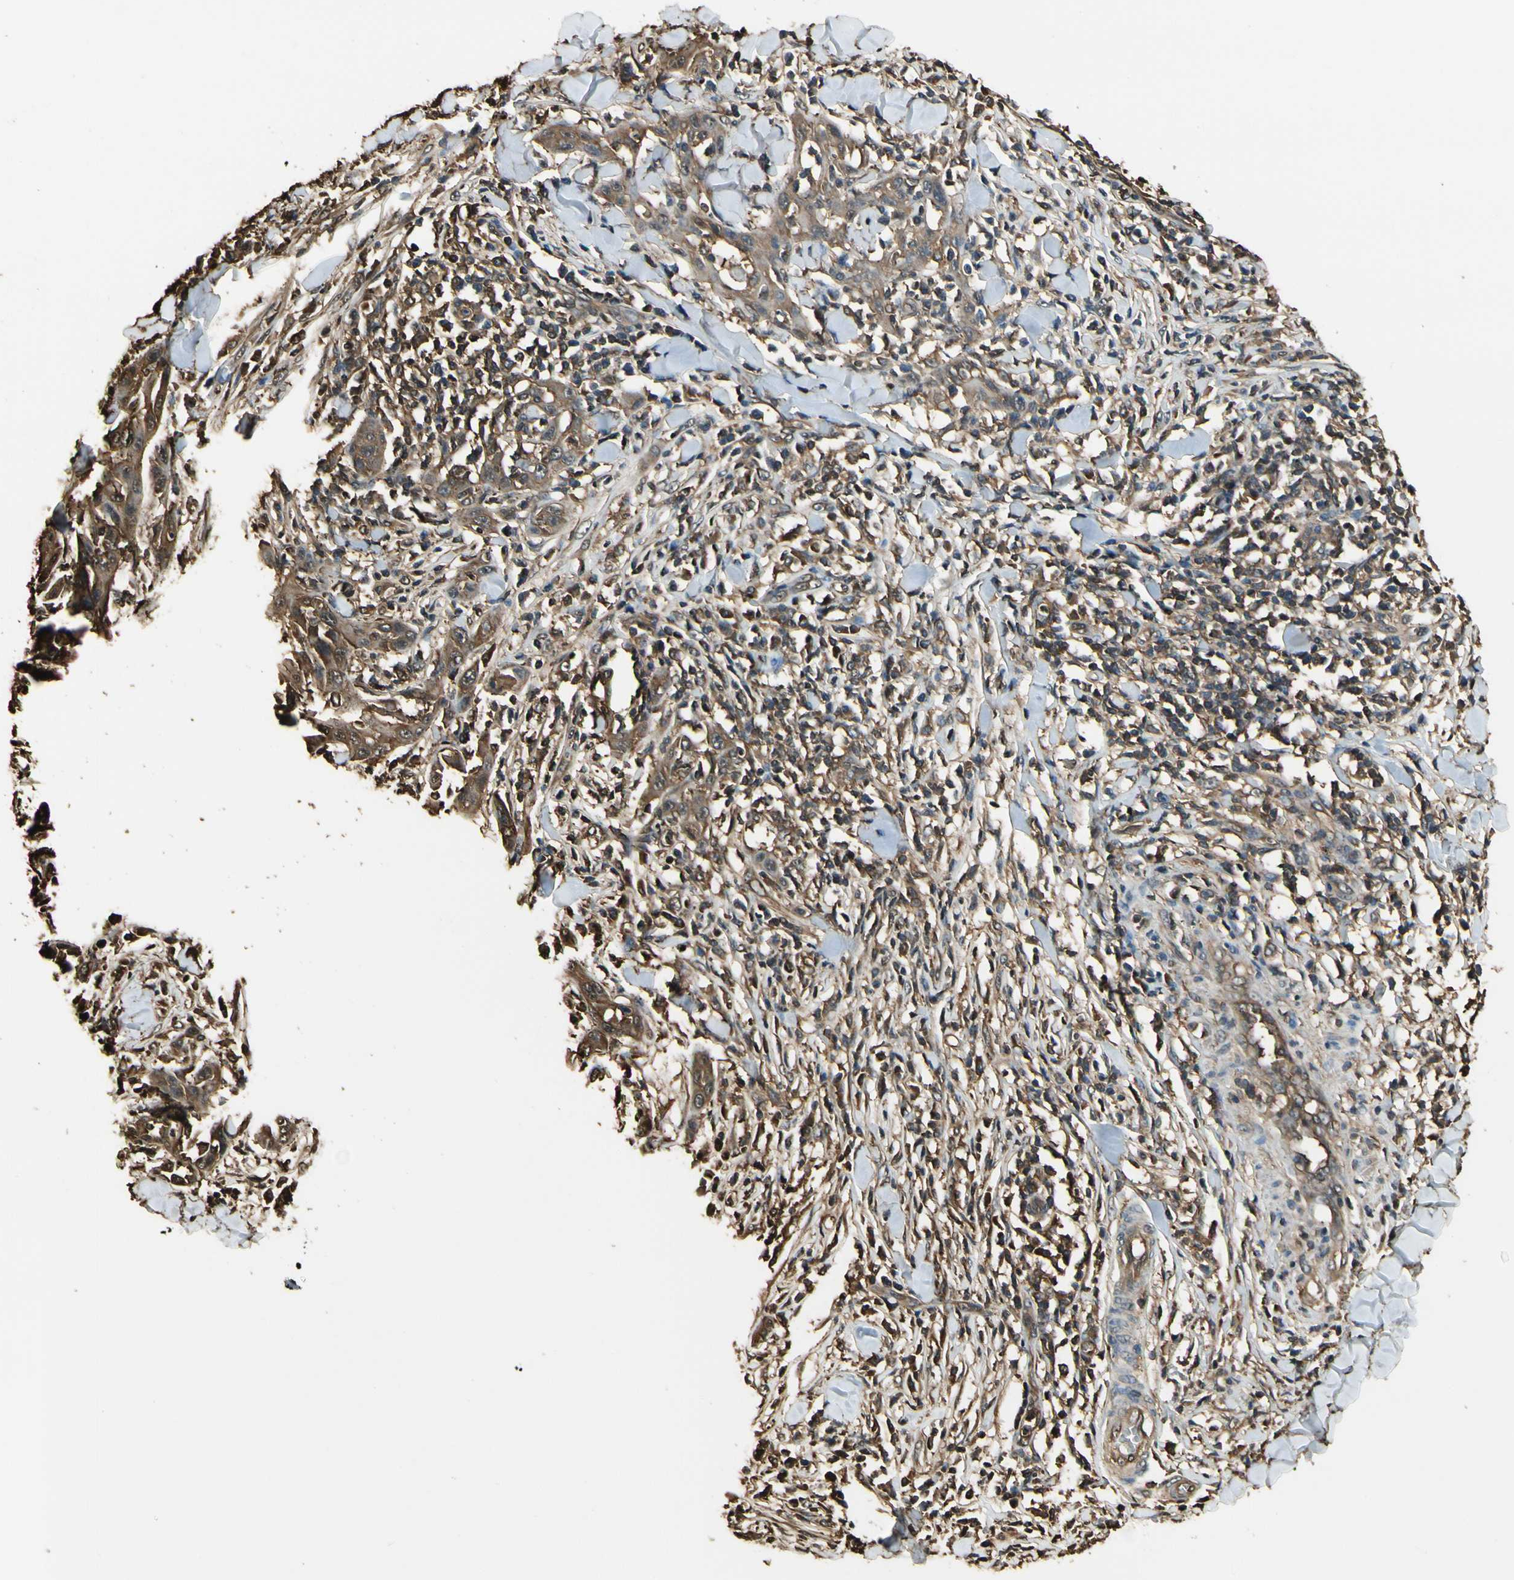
{"staining": {"intensity": "moderate", "quantity": ">75%", "location": "cytoplasmic/membranous"}, "tissue": "skin cancer", "cell_type": "Tumor cells", "image_type": "cancer", "snomed": [{"axis": "morphology", "description": "Squamous cell carcinoma, NOS"}, {"axis": "topography", "description": "Skin"}], "caption": "Squamous cell carcinoma (skin) was stained to show a protein in brown. There is medium levels of moderate cytoplasmic/membranous positivity in approximately >75% of tumor cells. (DAB (3,3'-diaminobenzidine) = brown stain, brightfield microscopy at high magnification).", "gene": "YWHAE", "patient": {"sex": "male", "age": 24}}